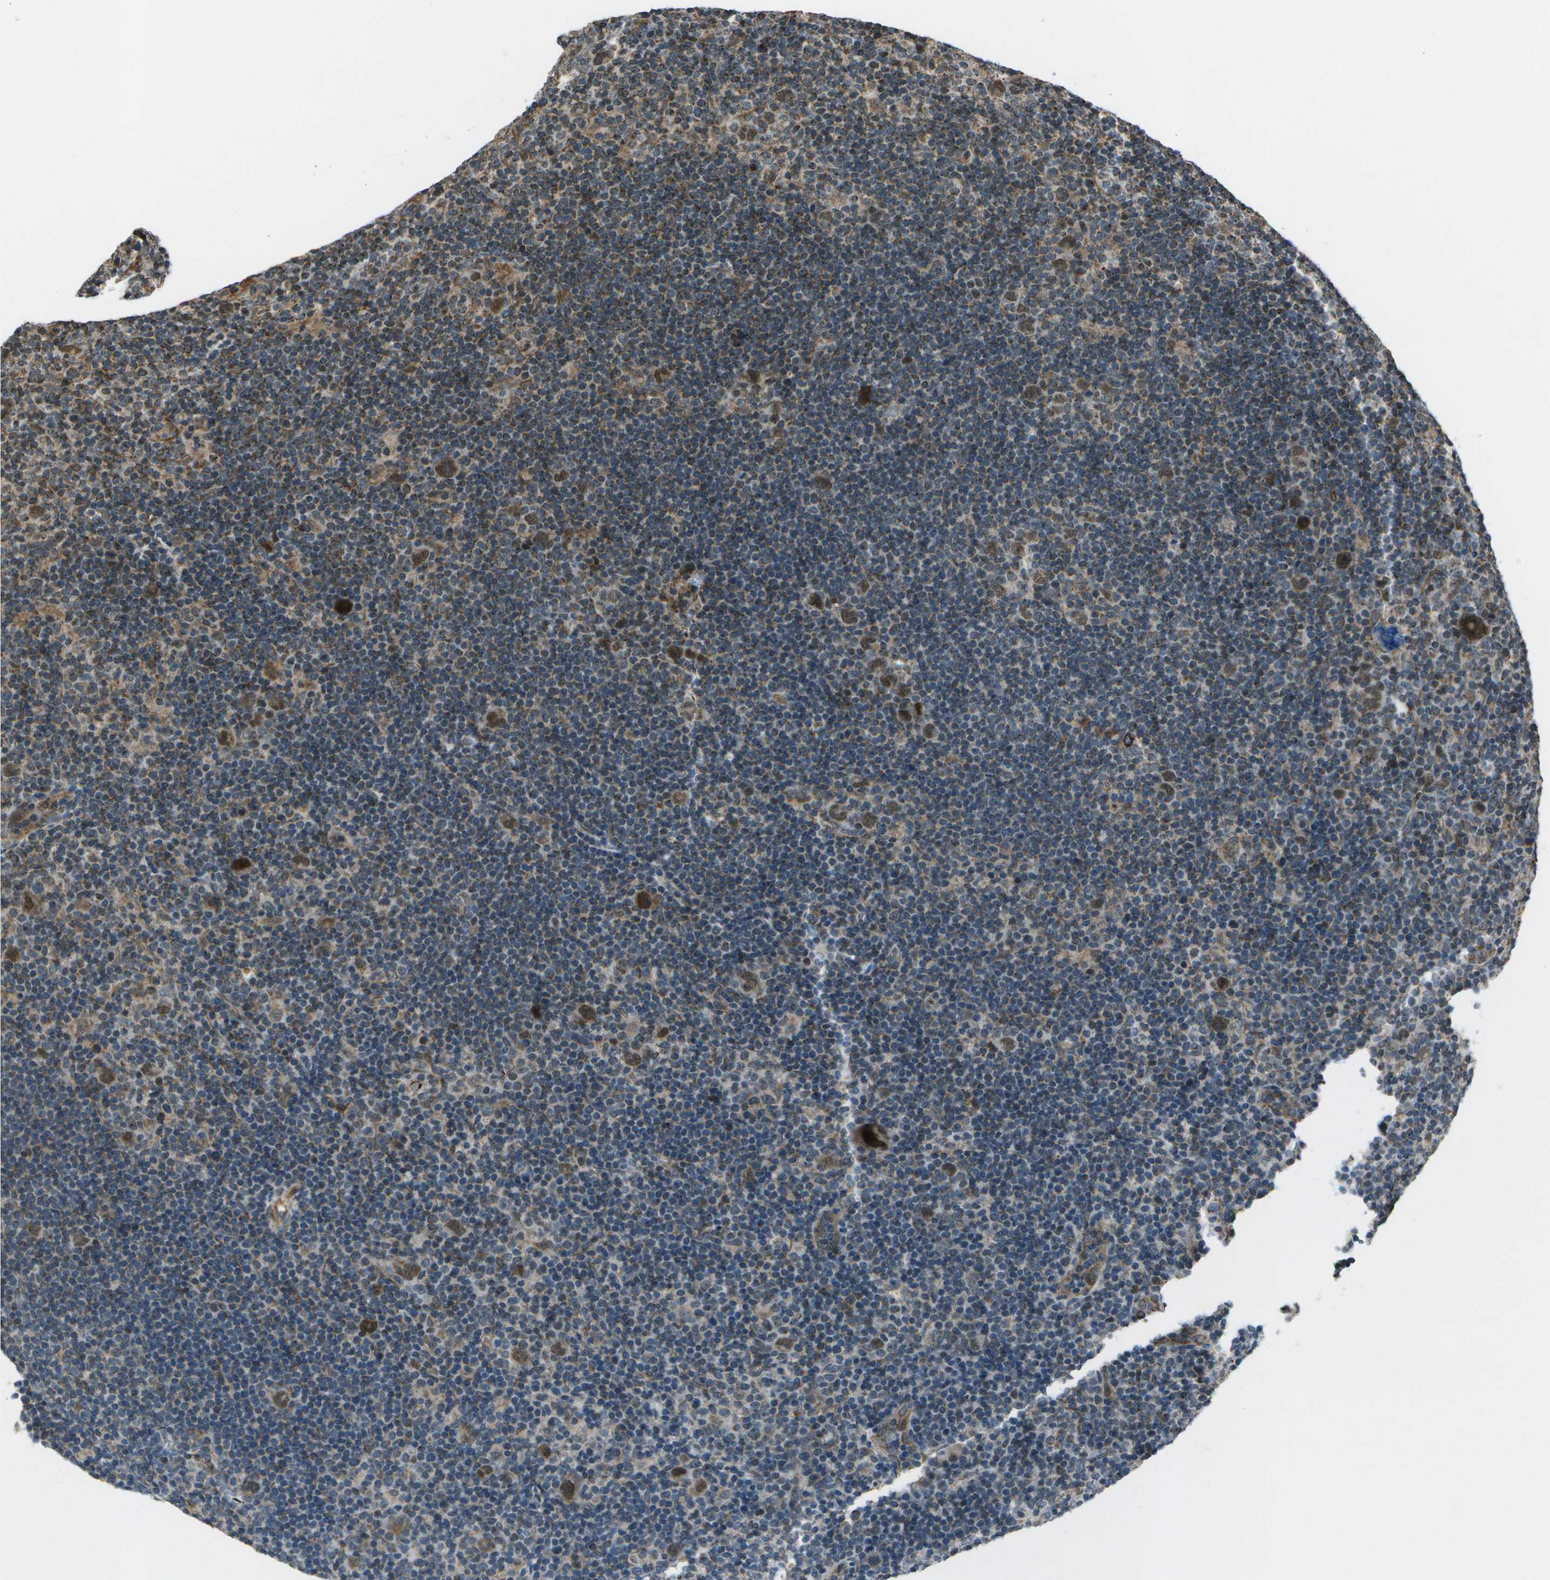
{"staining": {"intensity": "strong", "quantity": ">75%", "location": "cytoplasmic/membranous,nuclear"}, "tissue": "lymphoma", "cell_type": "Tumor cells", "image_type": "cancer", "snomed": [{"axis": "morphology", "description": "Hodgkin's disease, NOS"}, {"axis": "topography", "description": "Lymph node"}], "caption": "This is an image of immunohistochemistry staining of lymphoma, which shows strong expression in the cytoplasmic/membranous and nuclear of tumor cells.", "gene": "EIF2AK1", "patient": {"sex": "female", "age": 57}}